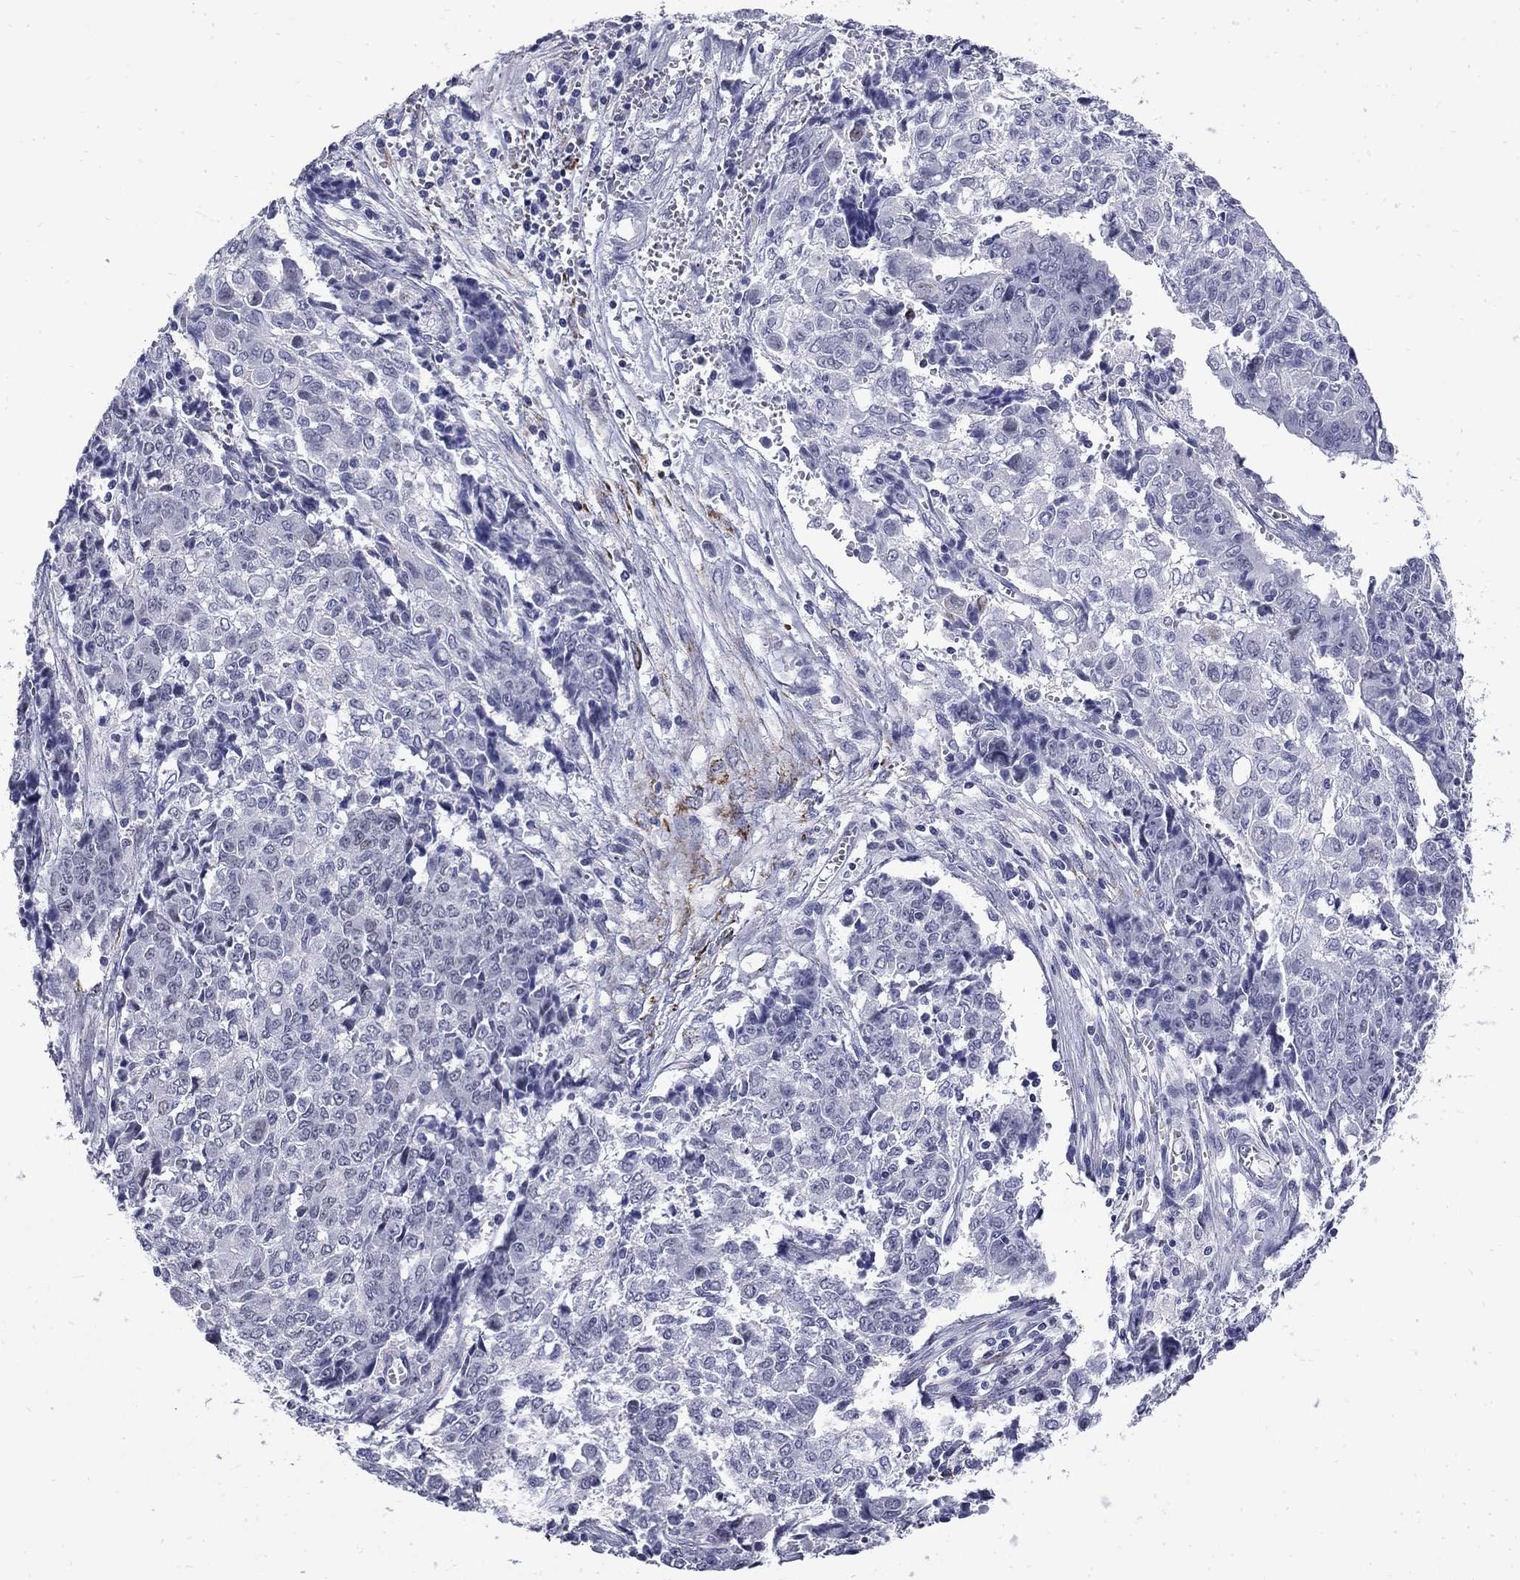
{"staining": {"intensity": "negative", "quantity": "none", "location": "none"}, "tissue": "ovarian cancer", "cell_type": "Tumor cells", "image_type": "cancer", "snomed": [{"axis": "morphology", "description": "Carcinoma, endometroid"}, {"axis": "topography", "description": "Ovary"}], "caption": "Tumor cells are negative for brown protein staining in ovarian endometroid carcinoma.", "gene": "MGARP", "patient": {"sex": "female", "age": 42}}